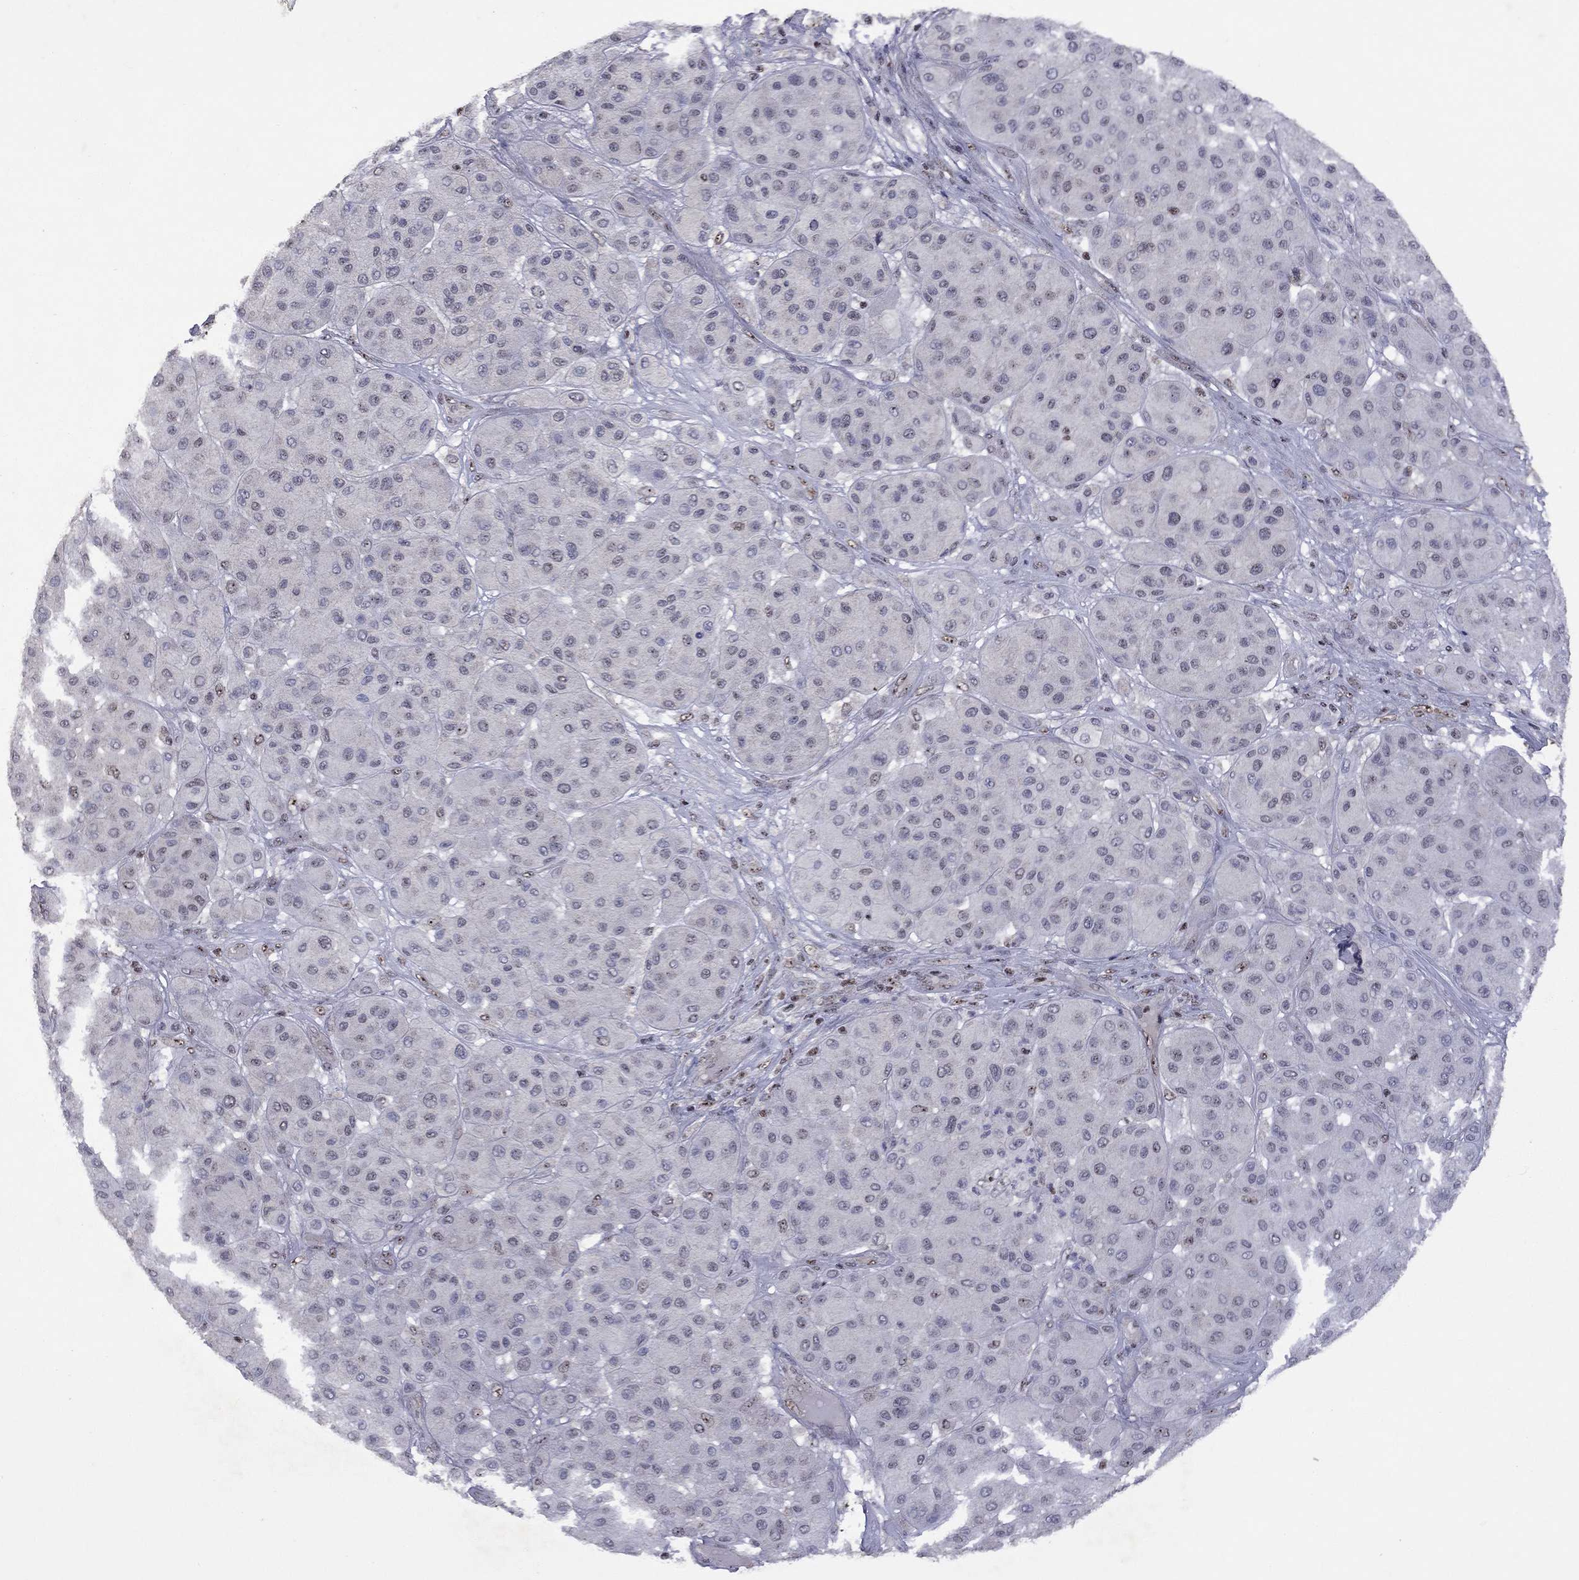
{"staining": {"intensity": "negative", "quantity": "none", "location": "none"}, "tissue": "melanoma", "cell_type": "Tumor cells", "image_type": "cancer", "snomed": [{"axis": "morphology", "description": "Malignant melanoma, Metastatic site"}, {"axis": "topography", "description": "Smooth muscle"}], "caption": "DAB (3,3'-diaminobenzidine) immunohistochemical staining of melanoma reveals no significant staining in tumor cells.", "gene": "SPOUT1", "patient": {"sex": "male", "age": 41}}